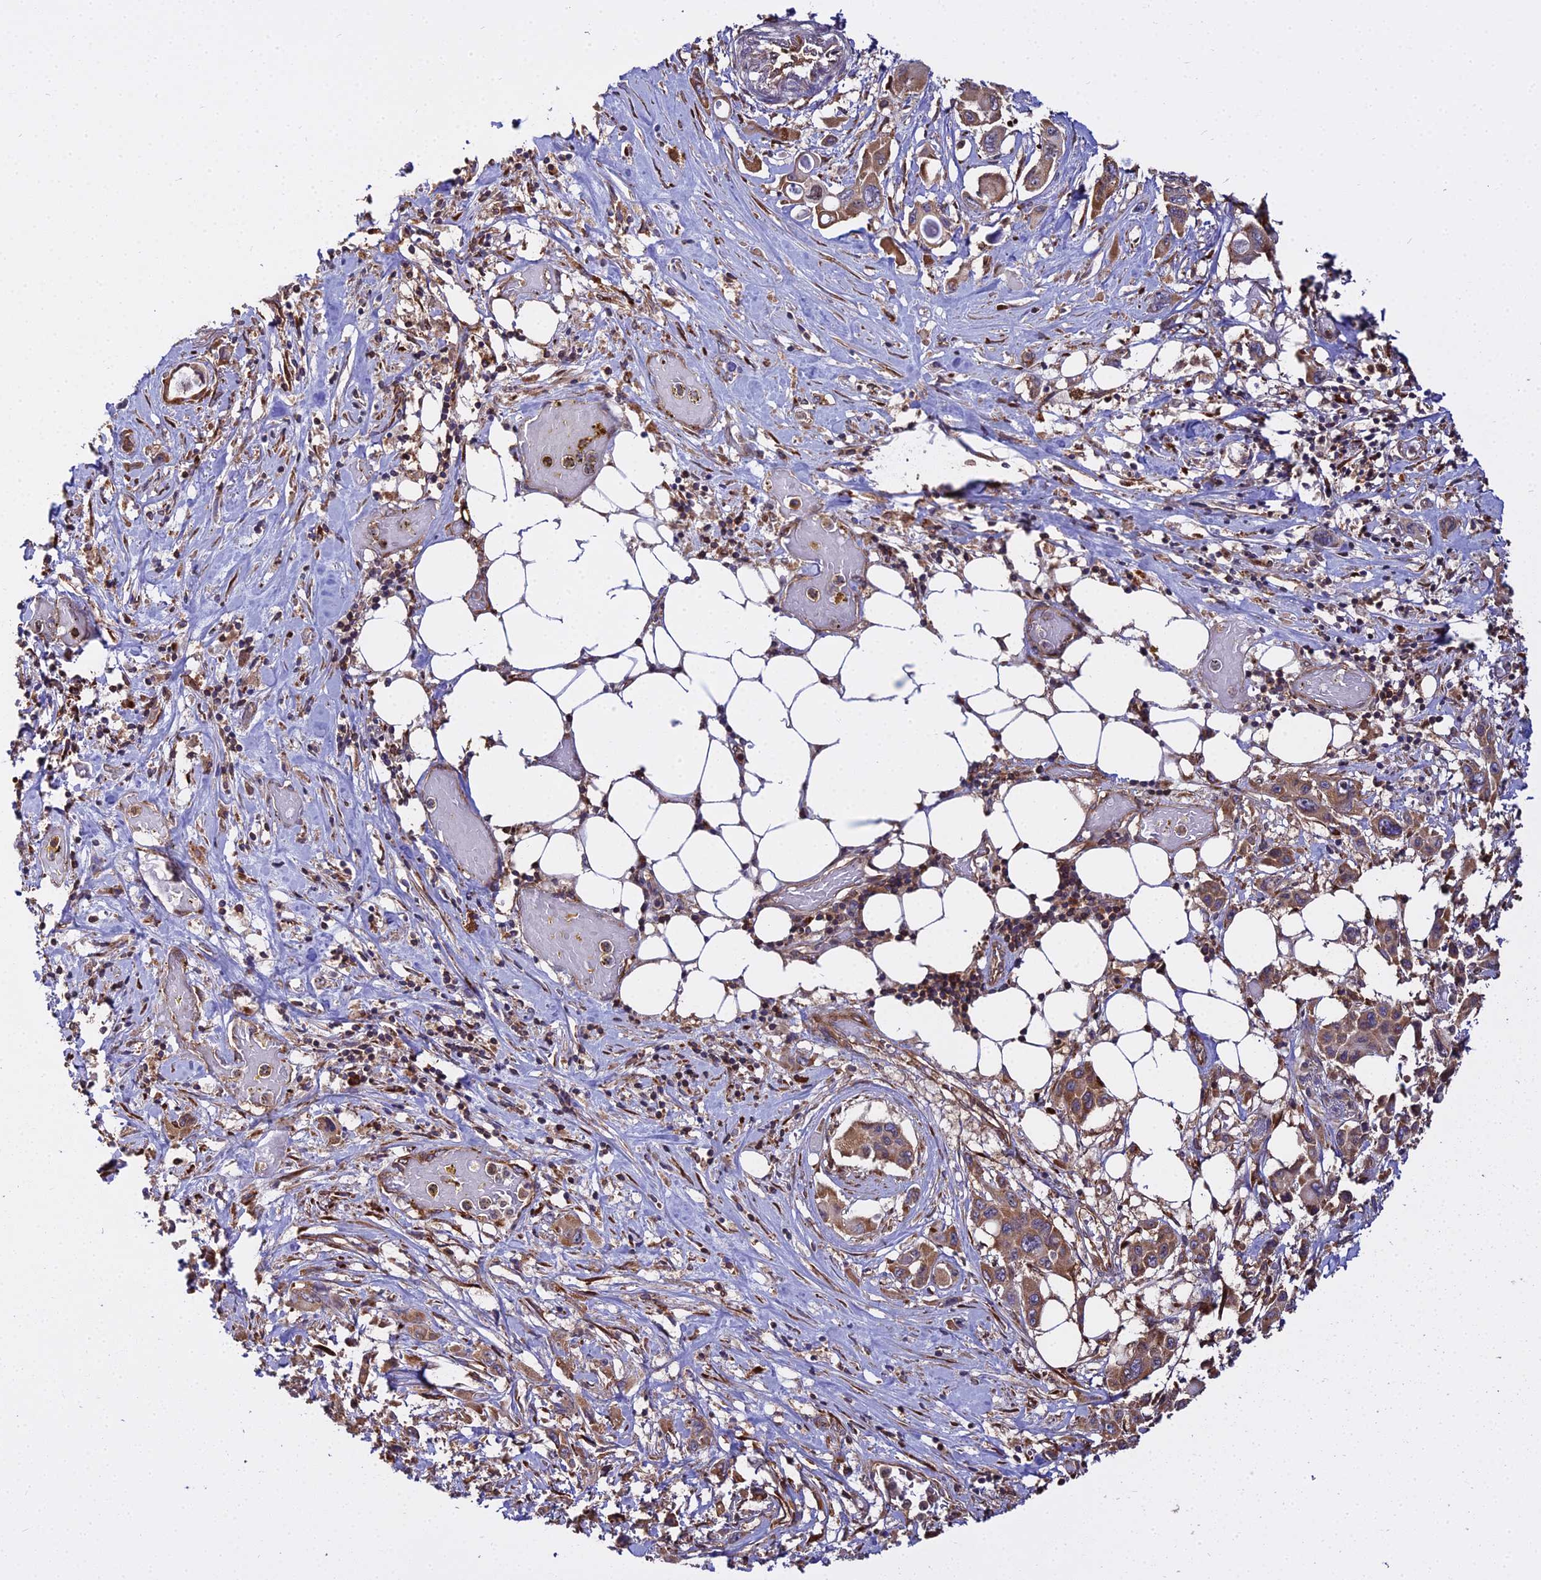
{"staining": {"intensity": "moderate", "quantity": ">75%", "location": "cytoplasmic/membranous"}, "tissue": "pancreatic cancer", "cell_type": "Tumor cells", "image_type": "cancer", "snomed": [{"axis": "morphology", "description": "Adenocarcinoma, NOS"}, {"axis": "topography", "description": "Pancreas"}], "caption": "Immunohistochemistry of pancreatic adenocarcinoma demonstrates medium levels of moderate cytoplasmic/membranous expression in about >75% of tumor cells. (brown staining indicates protein expression, while blue staining denotes nuclei).", "gene": "RPL26", "patient": {"sex": "male", "age": 92}}